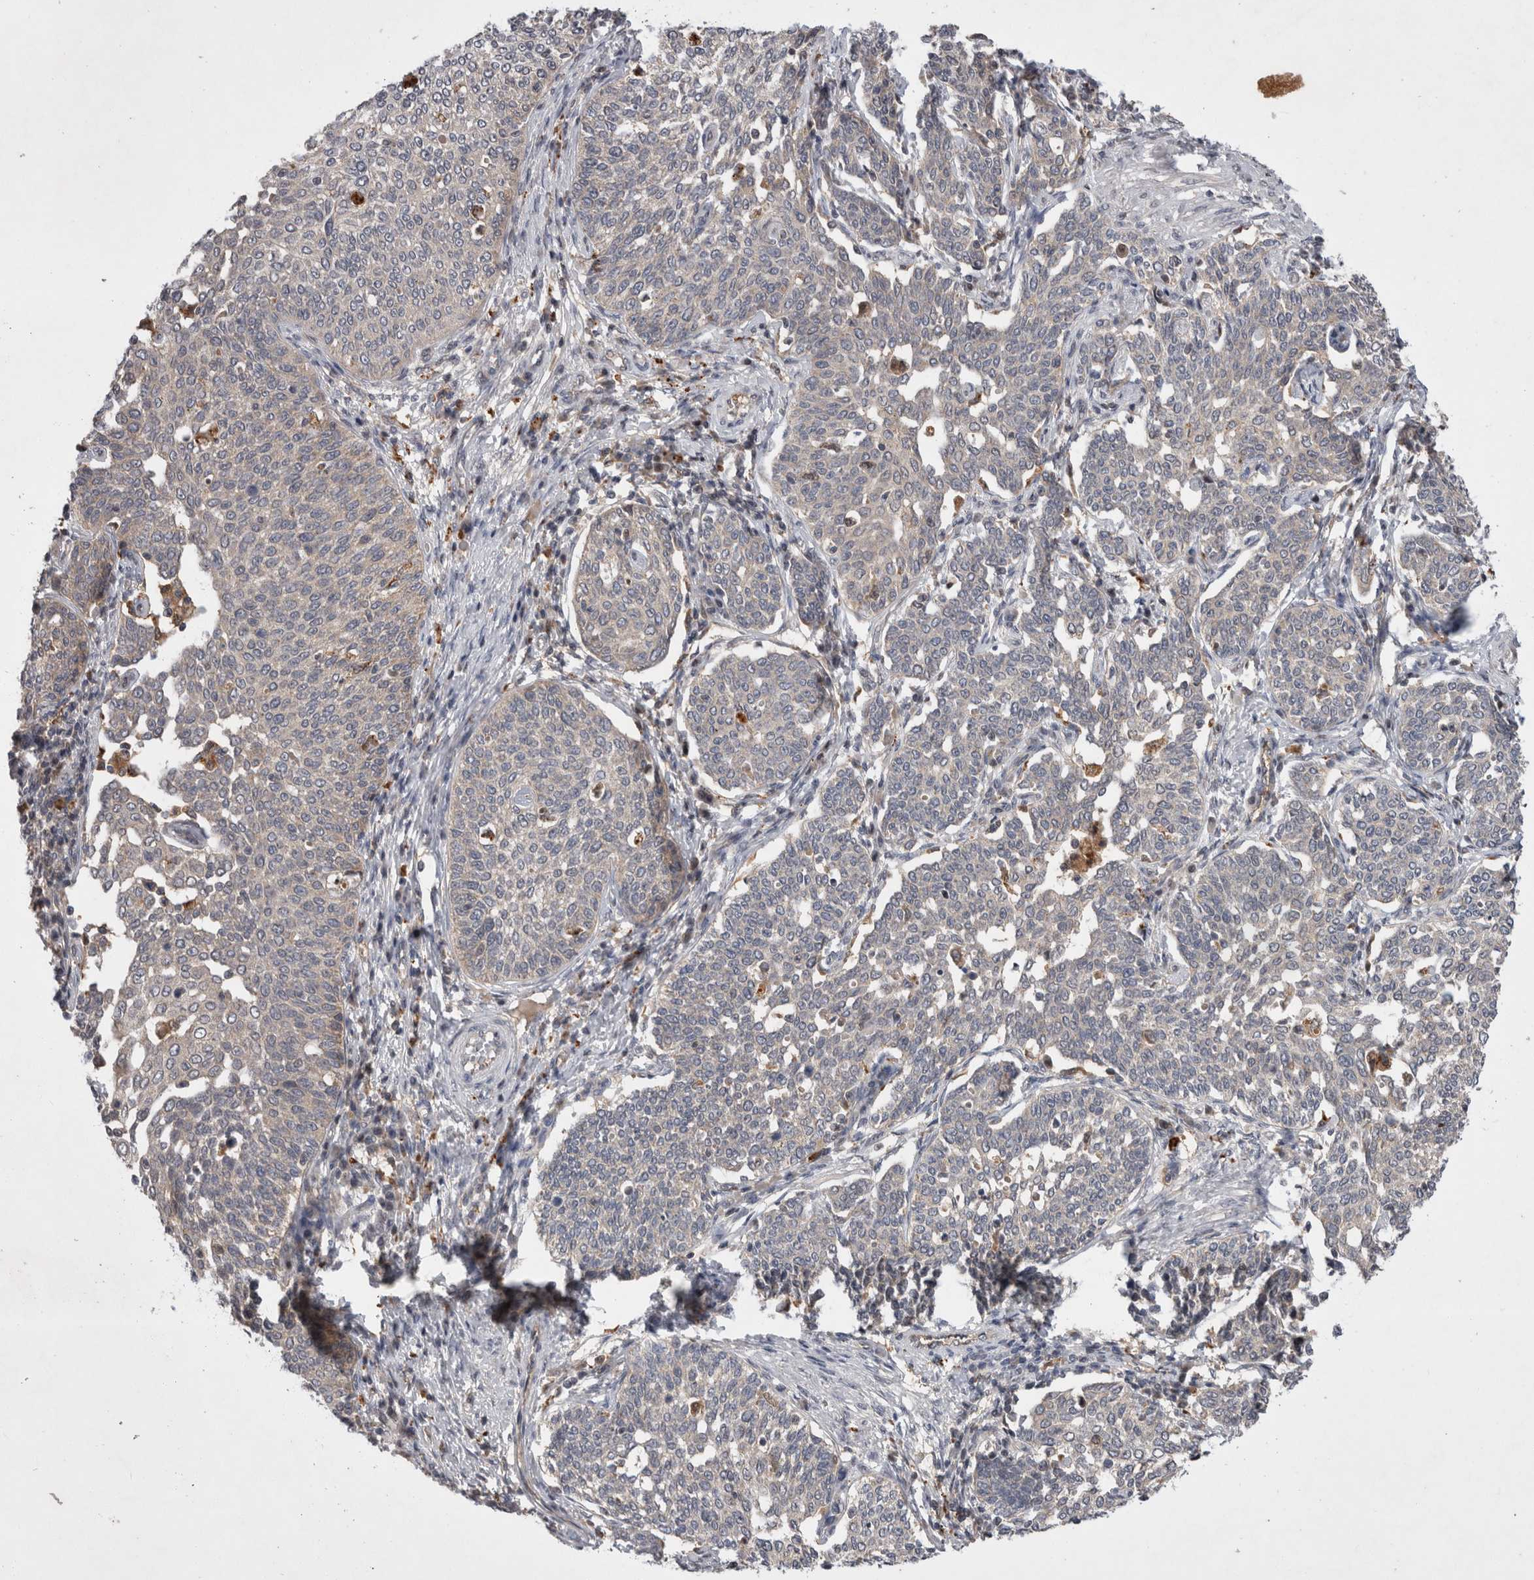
{"staining": {"intensity": "negative", "quantity": "none", "location": "none"}, "tissue": "cervical cancer", "cell_type": "Tumor cells", "image_type": "cancer", "snomed": [{"axis": "morphology", "description": "Squamous cell carcinoma, NOS"}, {"axis": "topography", "description": "Cervix"}], "caption": "A histopathology image of squamous cell carcinoma (cervical) stained for a protein displays no brown staining in tumor cells. (Immunohistochemistry, brightfield microscopy, high magnification).", "gene": "MRPL37", "patient": {"sex": "female", "age": 34}}